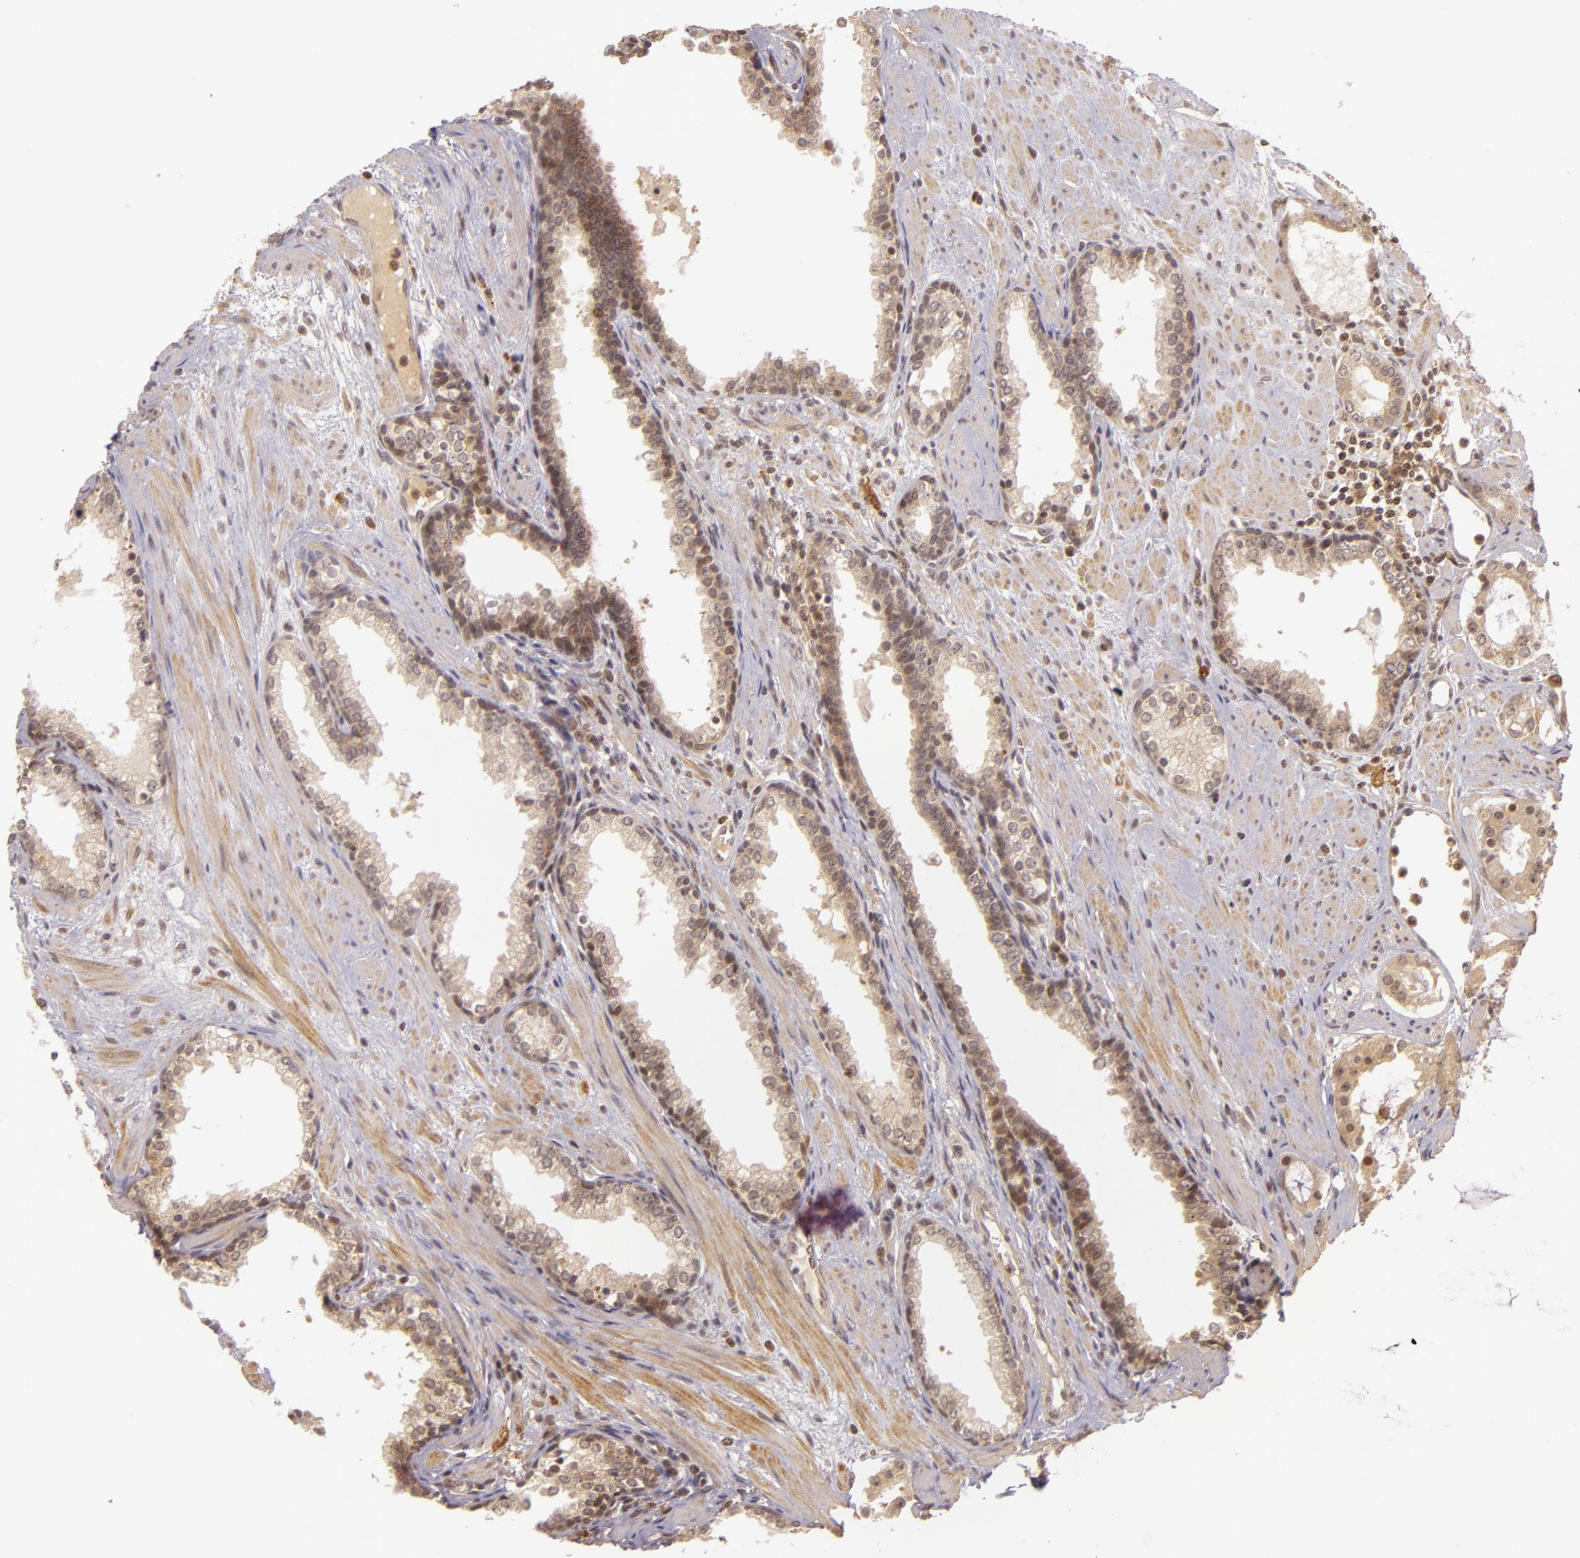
{"staining": {"intensity": "weak", "quantity": ">75%", "location": "cytoplasmic/membranous"}, "tissue": "prostate cancer", "cell_type": "Tumor cells", "image_type": "cancer", "snomed": [{"axis": "morphology", "description": "Adenocarcinoma, Medium grade"}, {"axis": "topography", "description": "Prostate"}], "caption": "Medium-grade adenocarcinoma (prostate) stained with a brown dye demonstrates weak cytoplasmic/membranous positive staining in about >75% of tumor cells.", "gene": "TXNRD2", "patient": {"sex": "male", "age": 73}}